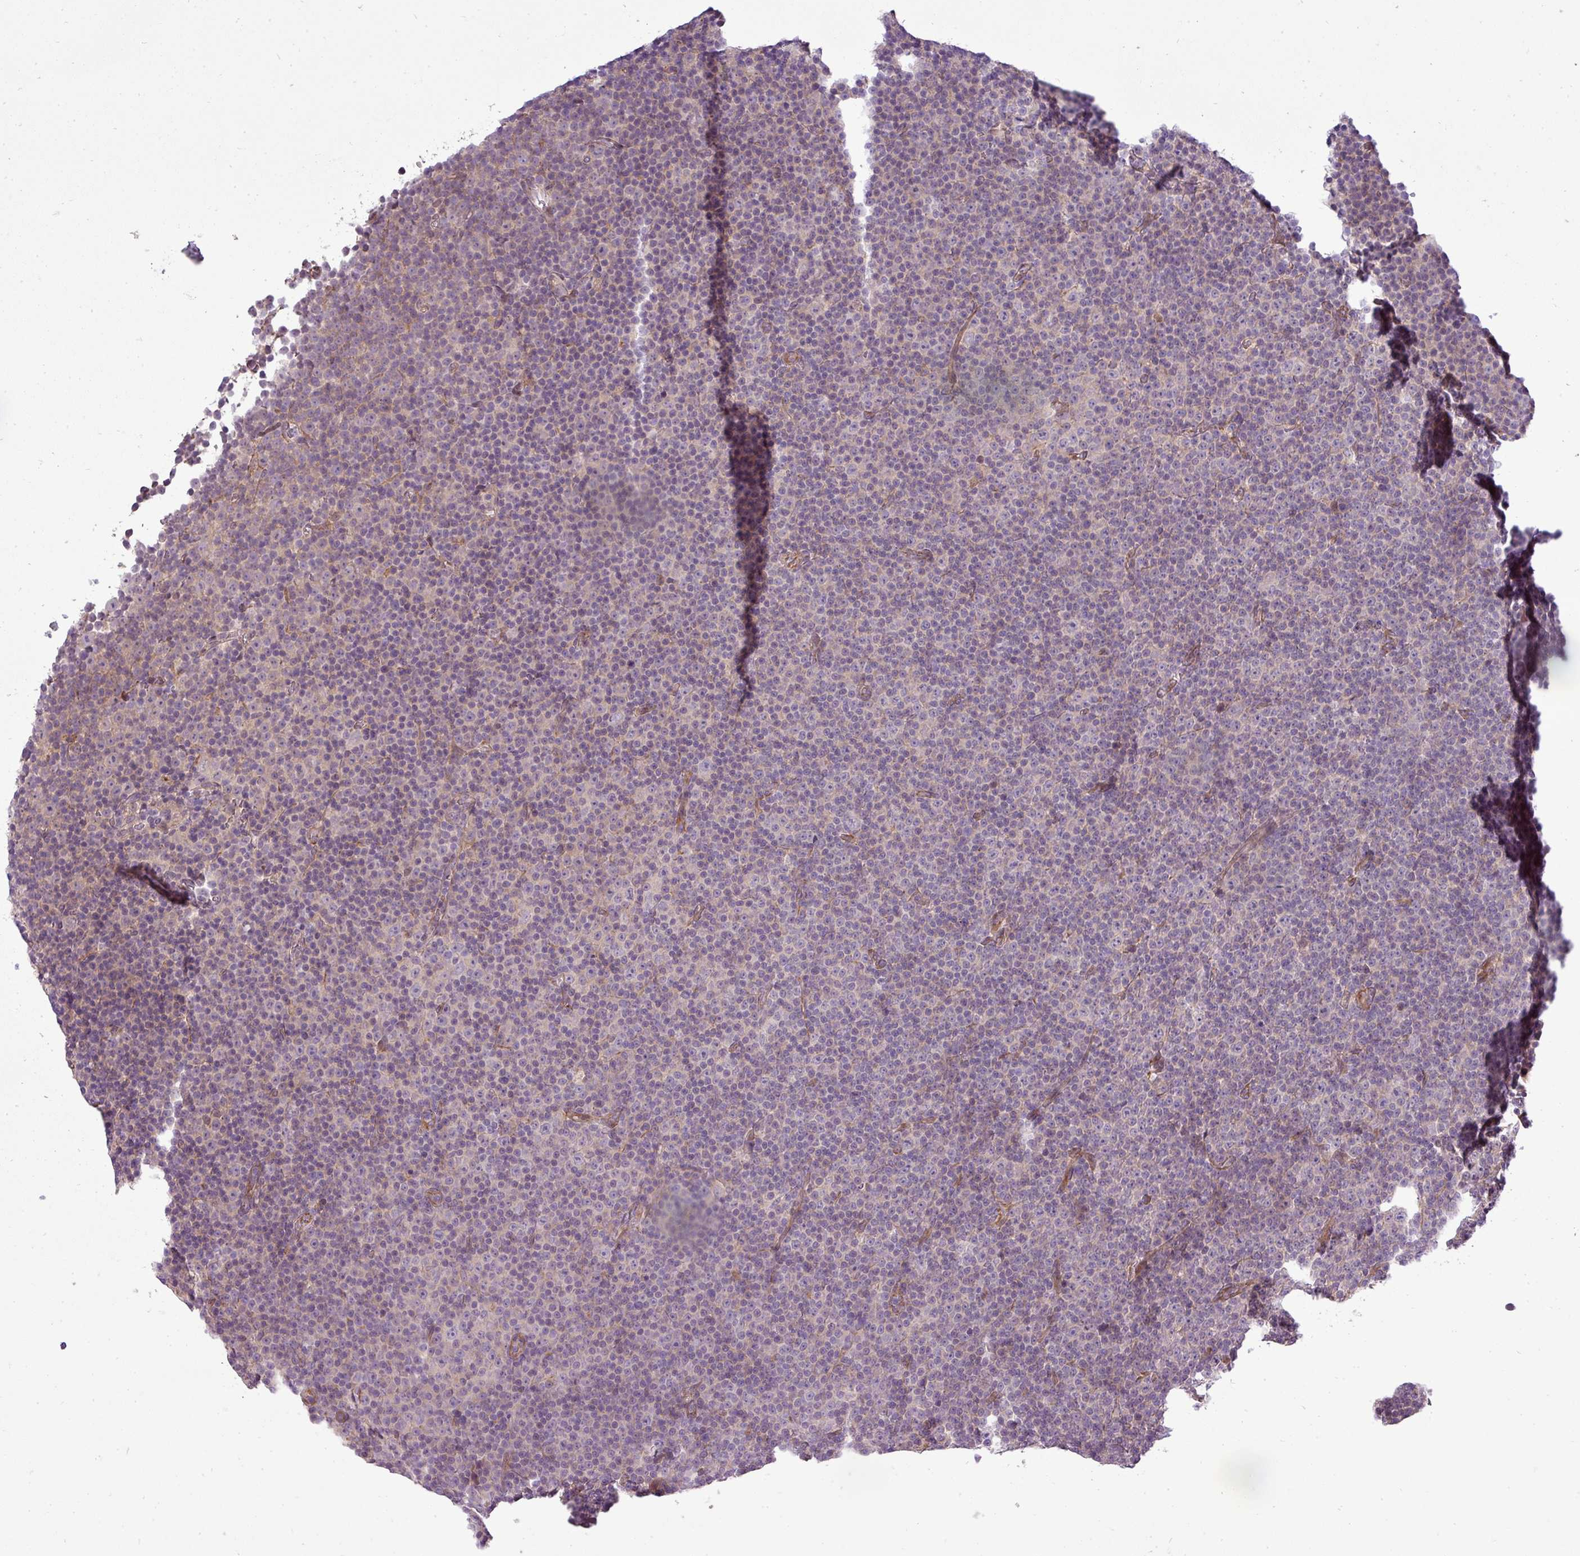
{"staining": {"intensity": "negative", "quantity": "none", "location": "none"}, "tissue": "lymphoma", "cell_type": "Tumor cells", "image_type": "cancer", "snomed": [{"axis": "morphology", "description": "Malignant lymphoma, non-Hodgkin's type, Low grade"}, {"axis": "topography", "description": "Lymph node"}], "caption": "Lymphoma was stained to show a protein in brown. There is no significant staining in tumor cells.", "gene": "PDRG1", "patient": {"sex": "female", "age": 67}}